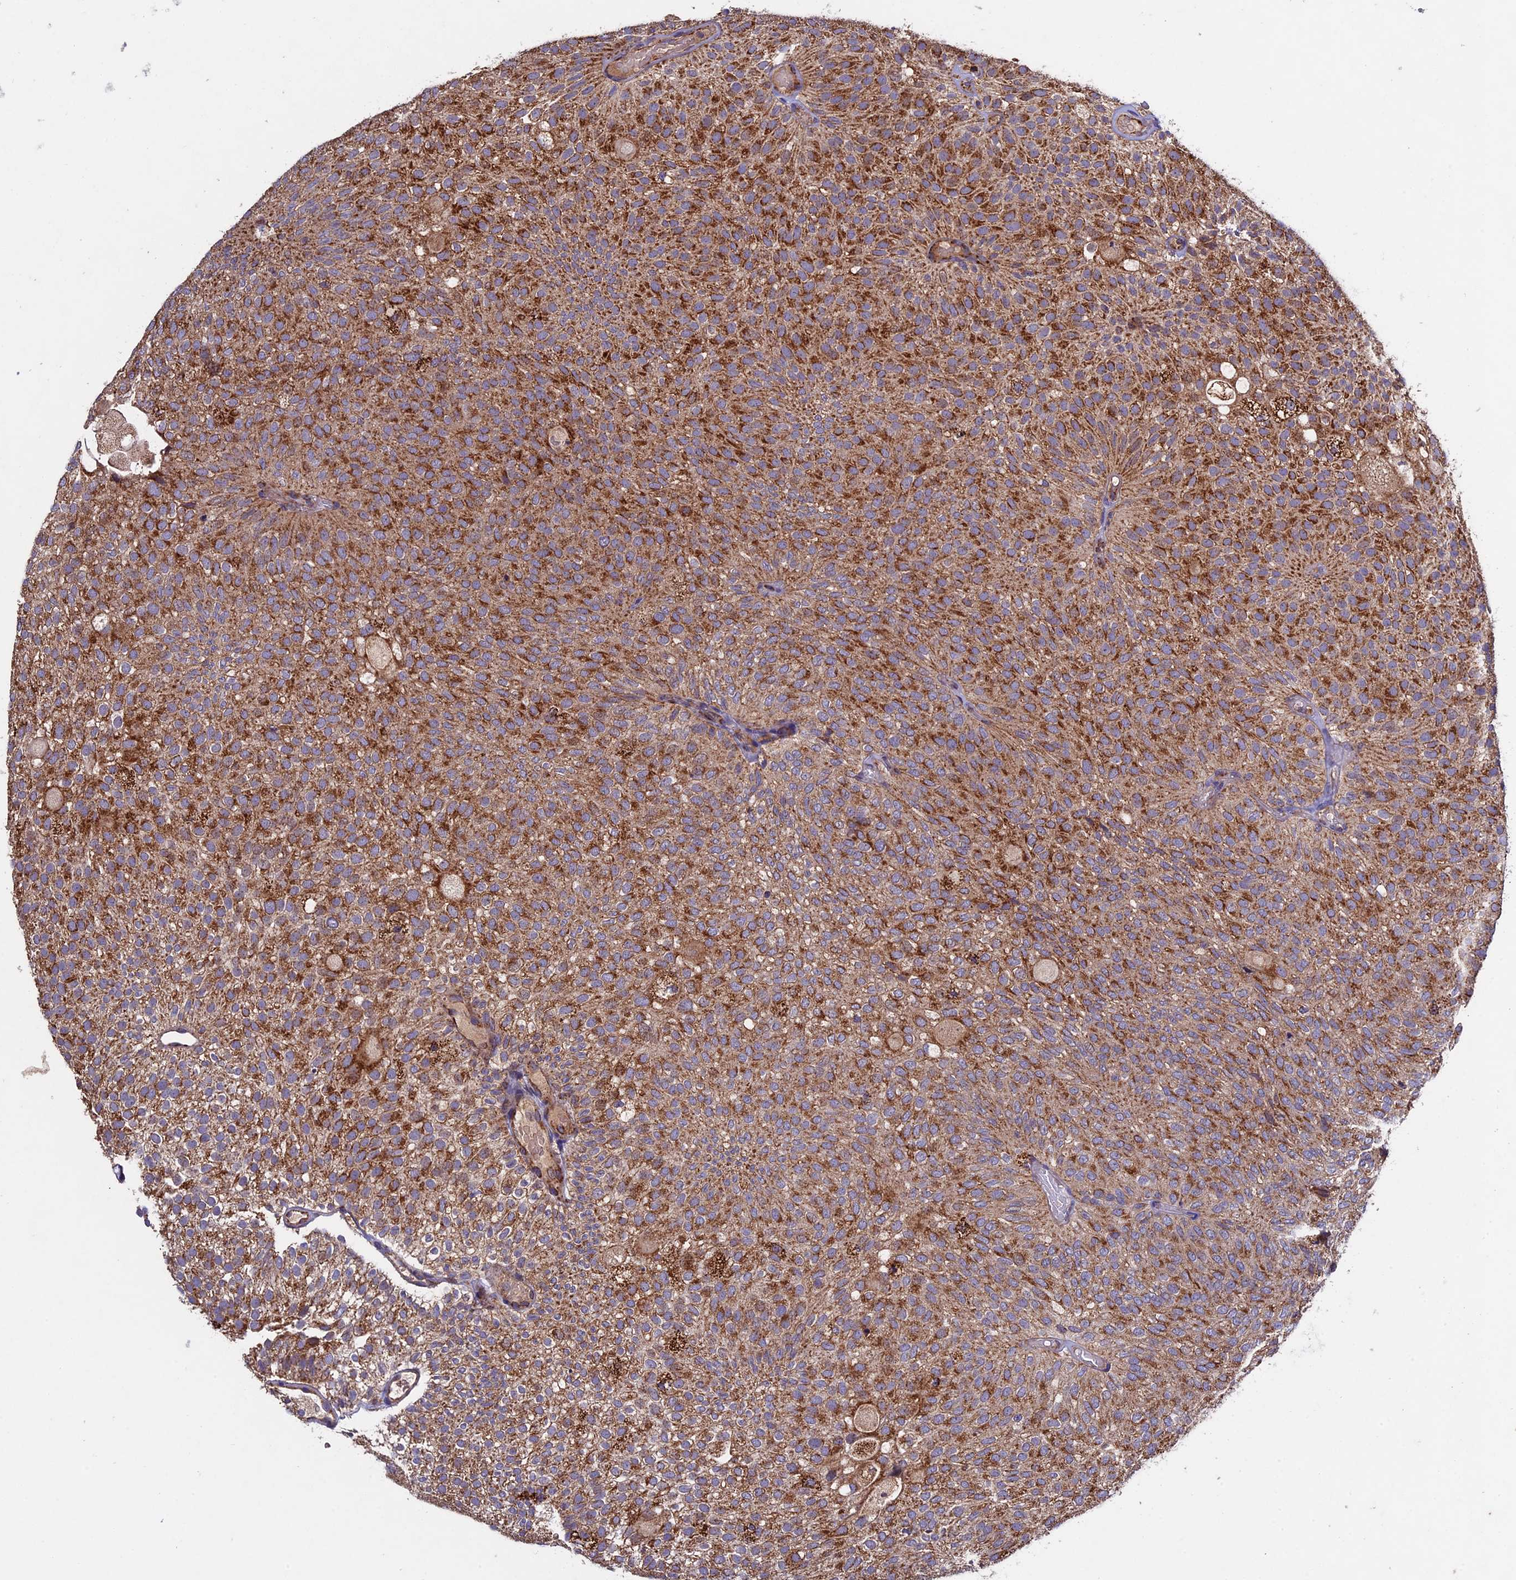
{"staining": {"intensity": "strong", "quantity": ">75%", "location": "cytoplasmic/membranous"}, "tissue": "urothelial cancer", "cell_type": "Tumor cells", "image_type": "cancer", "snomed": [{"axis": "morphology", "description": "Urothelial carcinoma, Low grade"}, {"axis": "topography", "description": "Urinary bladder"}], "caption": "The micrograph displays immunohistochemical staining of urothelial cancer. There is strong cytoplasmic/membranous staining is present in about >75% of tumor cells. Using DAB (brown) and hematoxylin (blue) stains, captured at high magnification using brightfield microscopy.", "gene": "RNF17", "patient": {"sex": "male", "age": 78}}